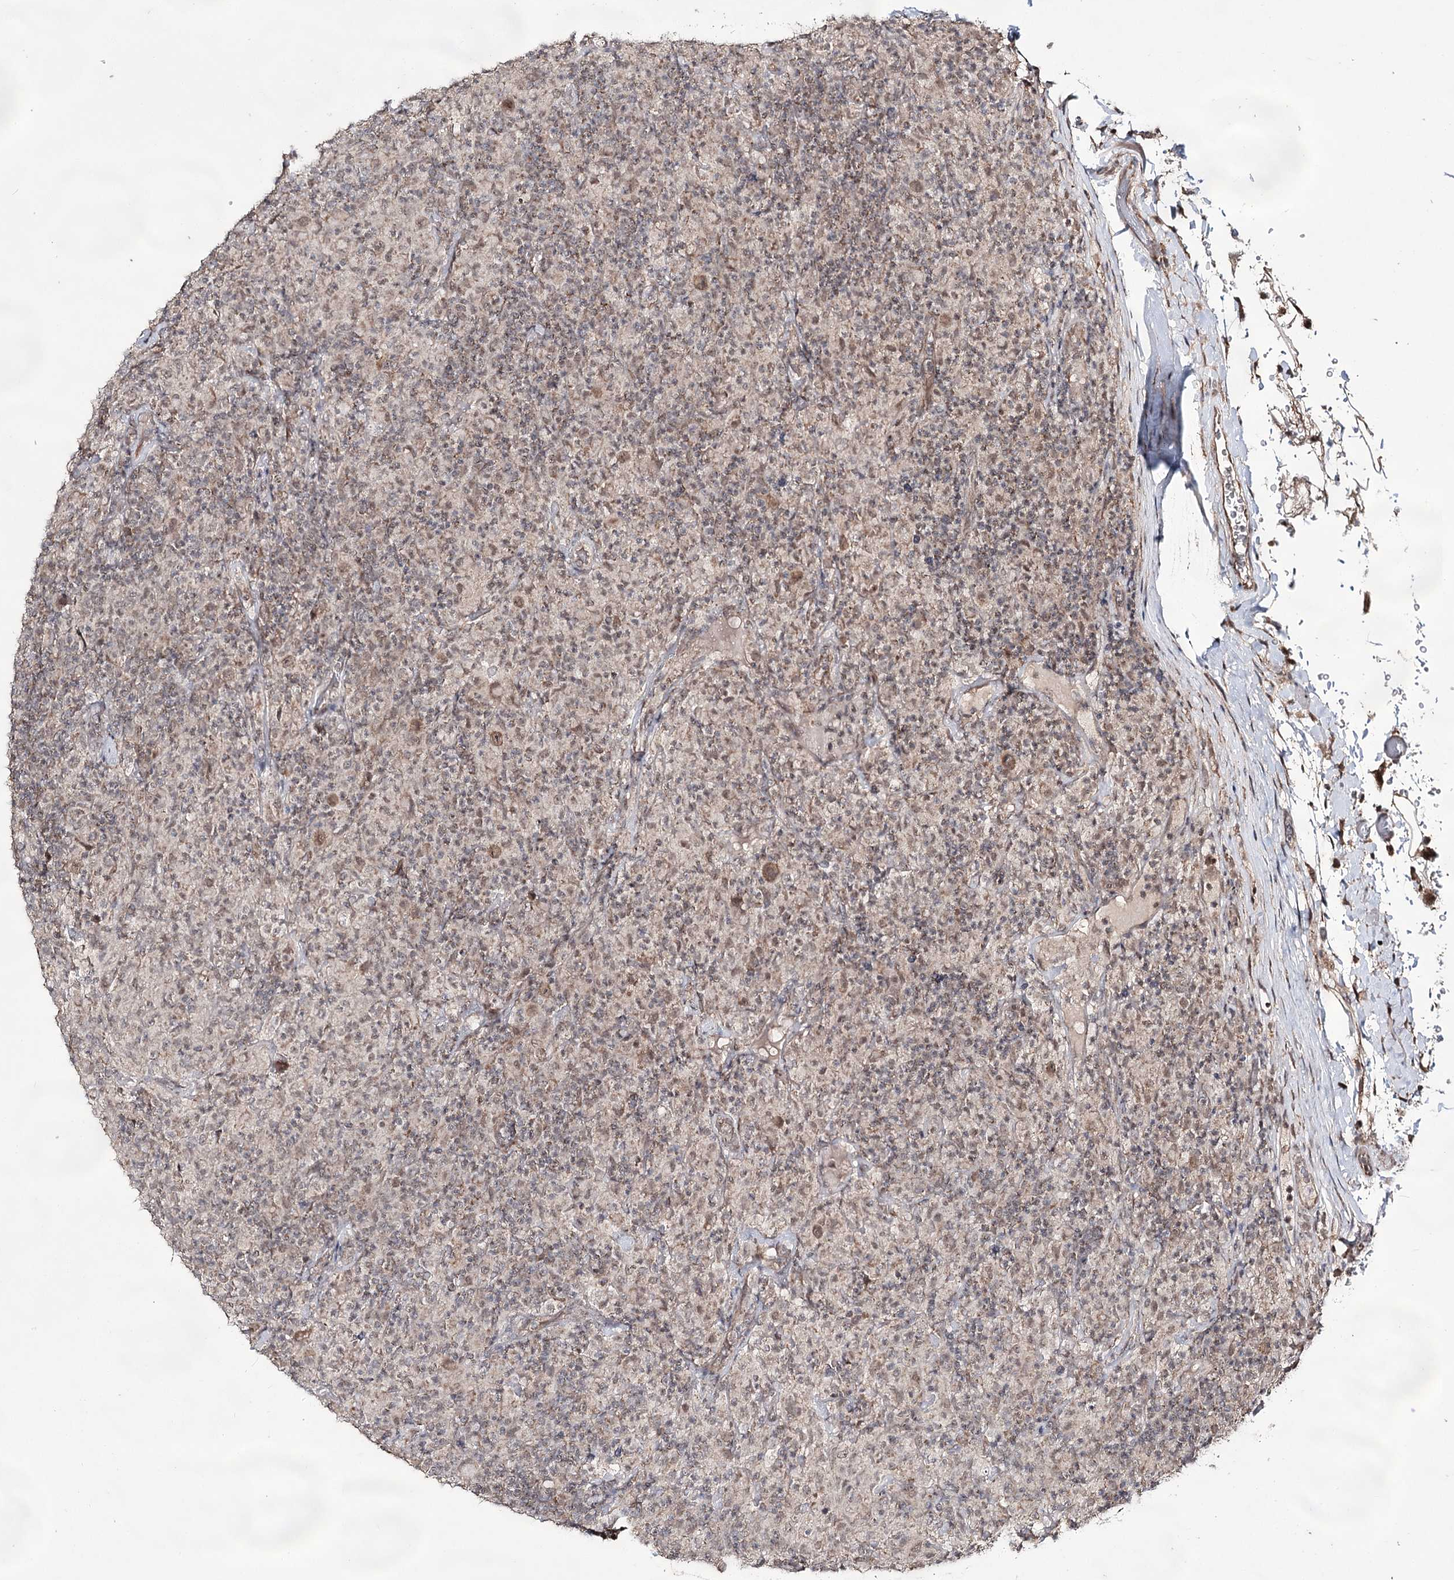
{"staining": {"intensity": "weak", "quantity": ">75%", "location": "nuclear"}, "tissue": "lymphoma", "cell_type": "Tumor cells", "image_type": "cancer", "snomed": [{"axis": "morphology", "description": "Hodgkin's disease, NOS"}, {"axis": "topography", "description": "Lymph node"}], "caption": "DAB (3,3'-diaminobenzidine) immunohistochemical staining of human lymphoma displays weak nuclear protein staining in about >75% of tumor cells.", "gene": "ACTR6", "patient": {"sex": "male", "age": 70}}